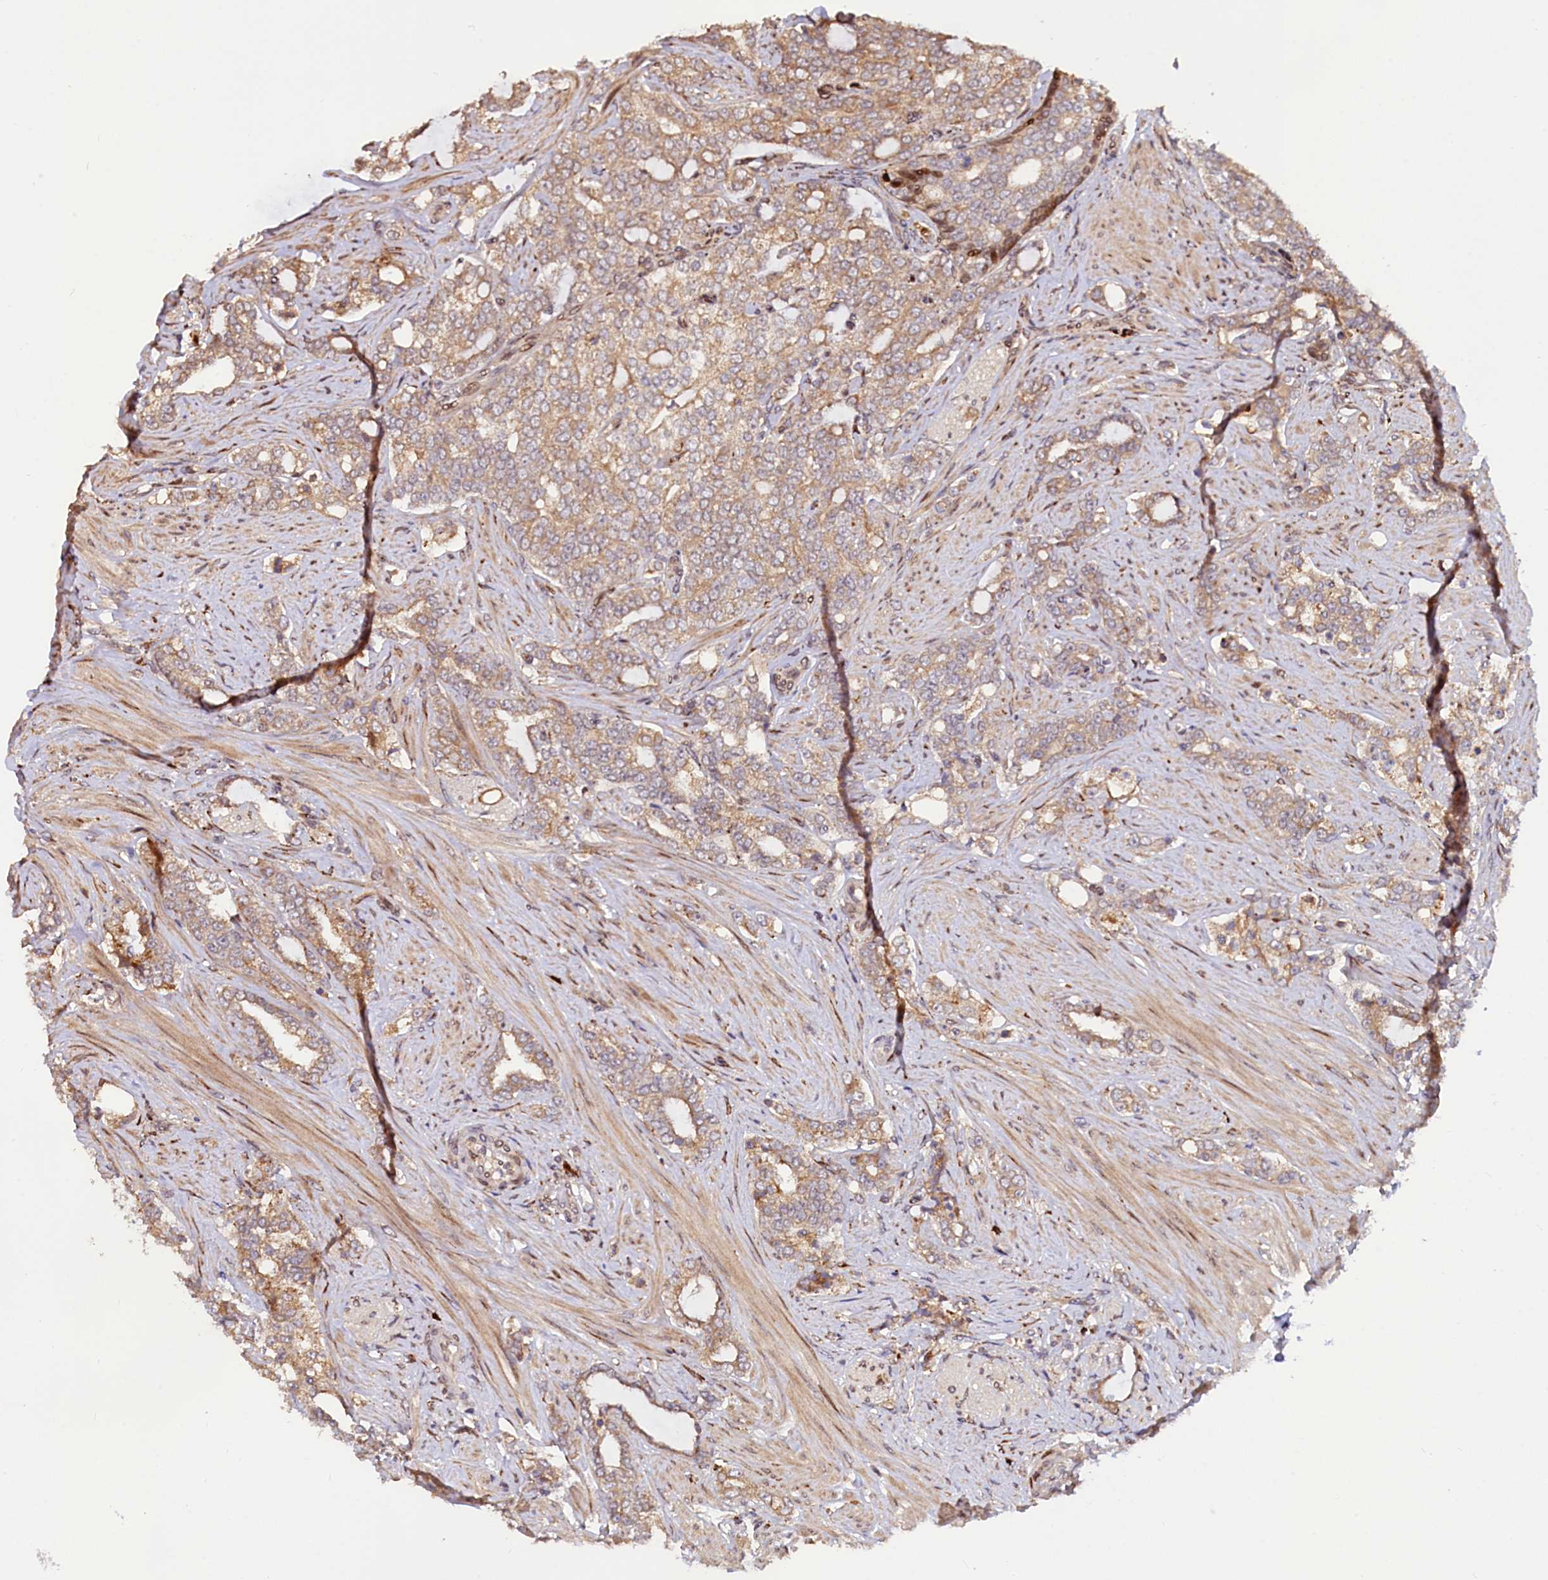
{"staining": {"intensity": "moderate", "quantity": ">75%", "location": "cytoplasmic/membranous"}, "tissue": "prostate cancer", "cell_type": "Tumor cells", "image_type": "cancer", "snomed": [{"axis": "morphology", "description": "Adenocarcinoma, High grade"}, {"axis": "topography", "description": "Prostate"}], "caption": "The image demonstrates staining of adenocarcinoma (high-grade) (prostate), revealing moderate cytoplasmic/membranous protein positivity (brown color) within tumor cells. Nuclei are stained in blue.", "gene": "C5orf15", "patient": {"sex": "male", "age": 64}}